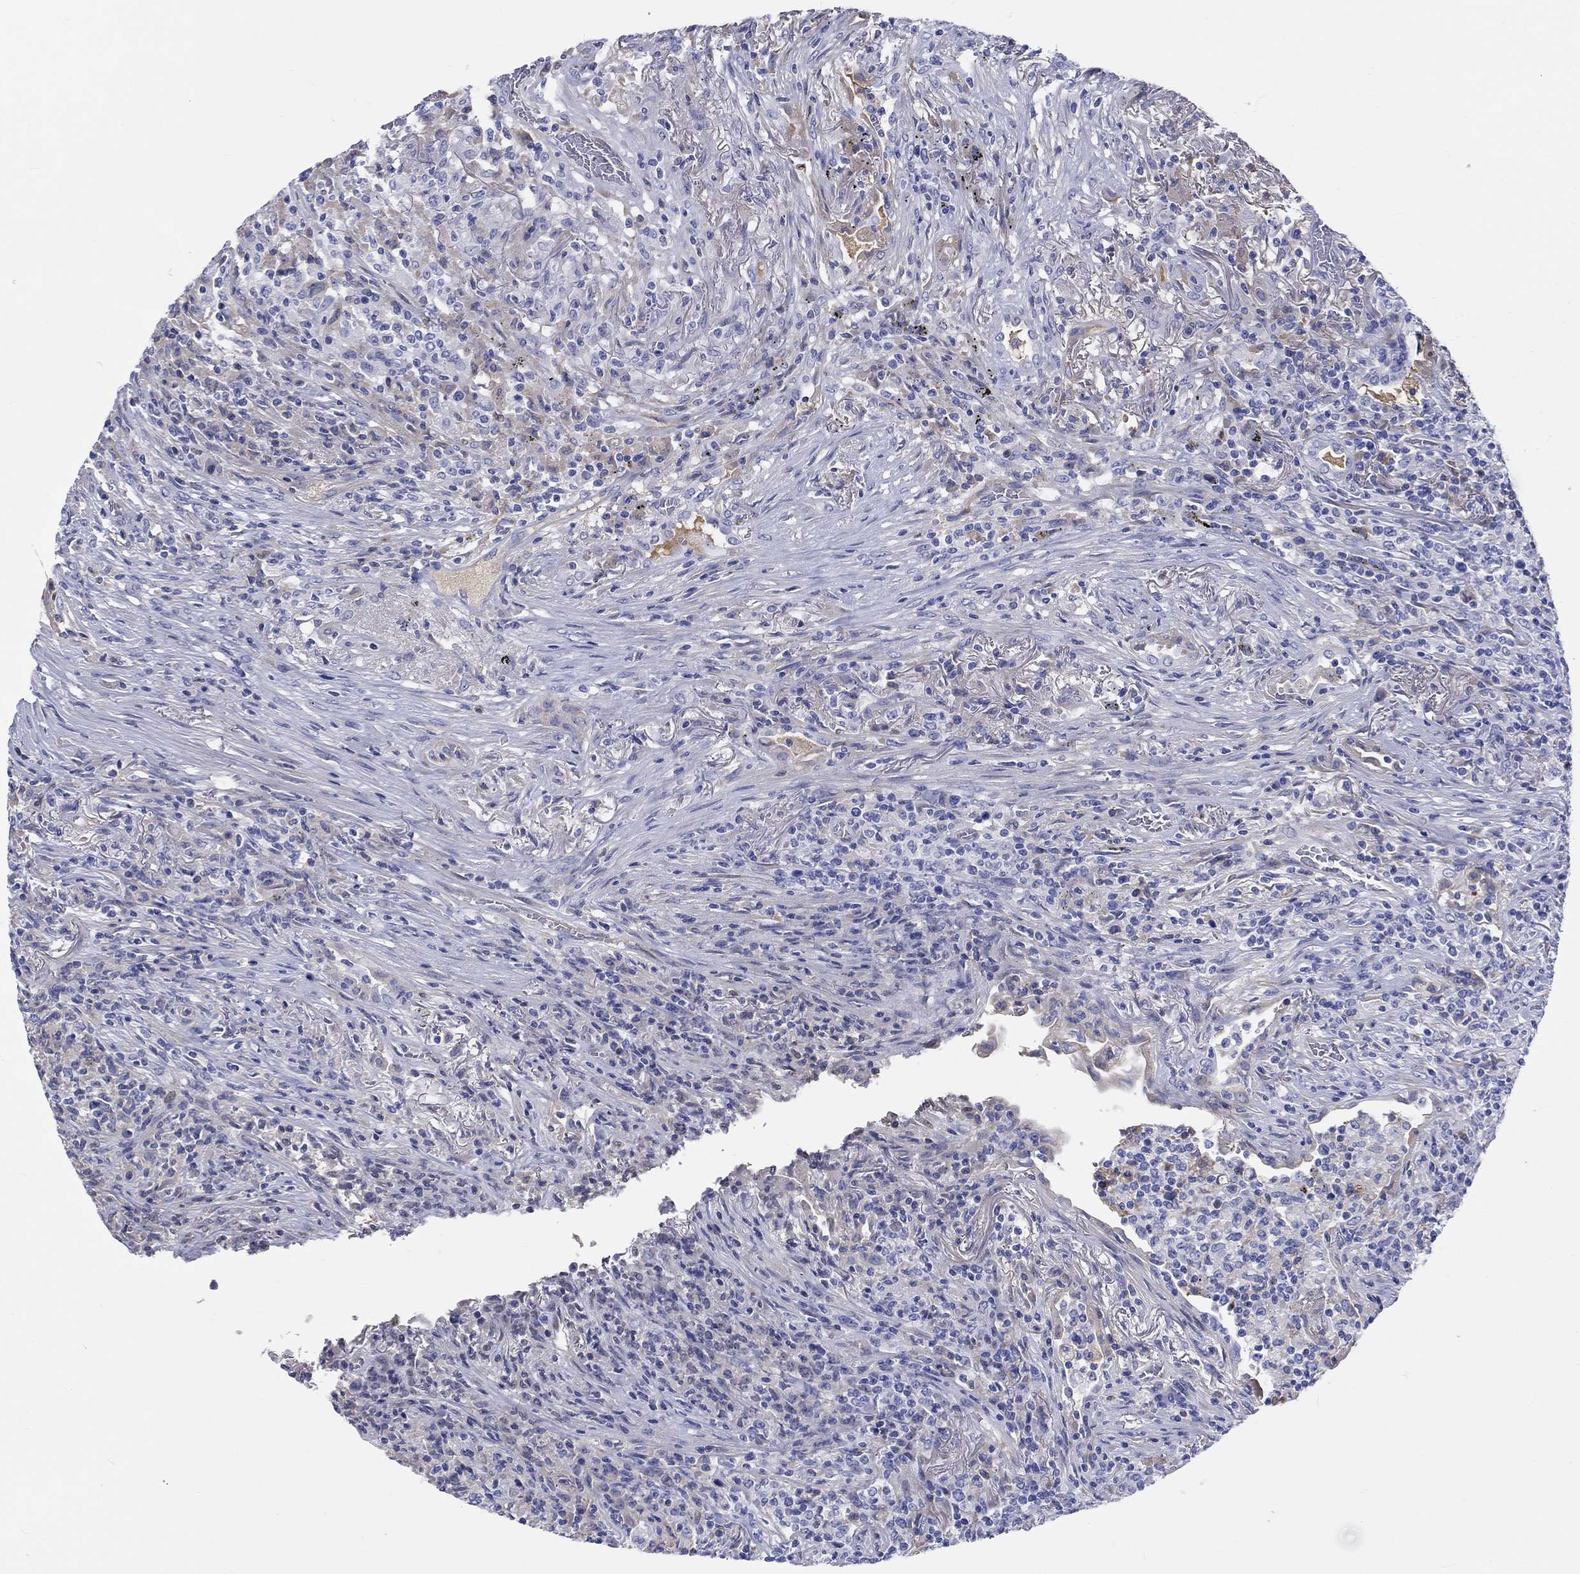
{"staining": {"intensity": "negative", "quantity": "none", "location": "none"}, "tissue": "lymphoma", "cell_type": "Tumor cells", "image_type": "cancer", "snomed": [{"axis": "morphology", "description": "Malignant lymphoma, non-Hodgkin's type, High grade"}, {"axis": "topography", "description": "Lung"}], "caption": "Tumor cells are negative for brown protein staining in lymphoma.", "gene": "CDY2B", "patient": {"sex": "male", "age": 79}}